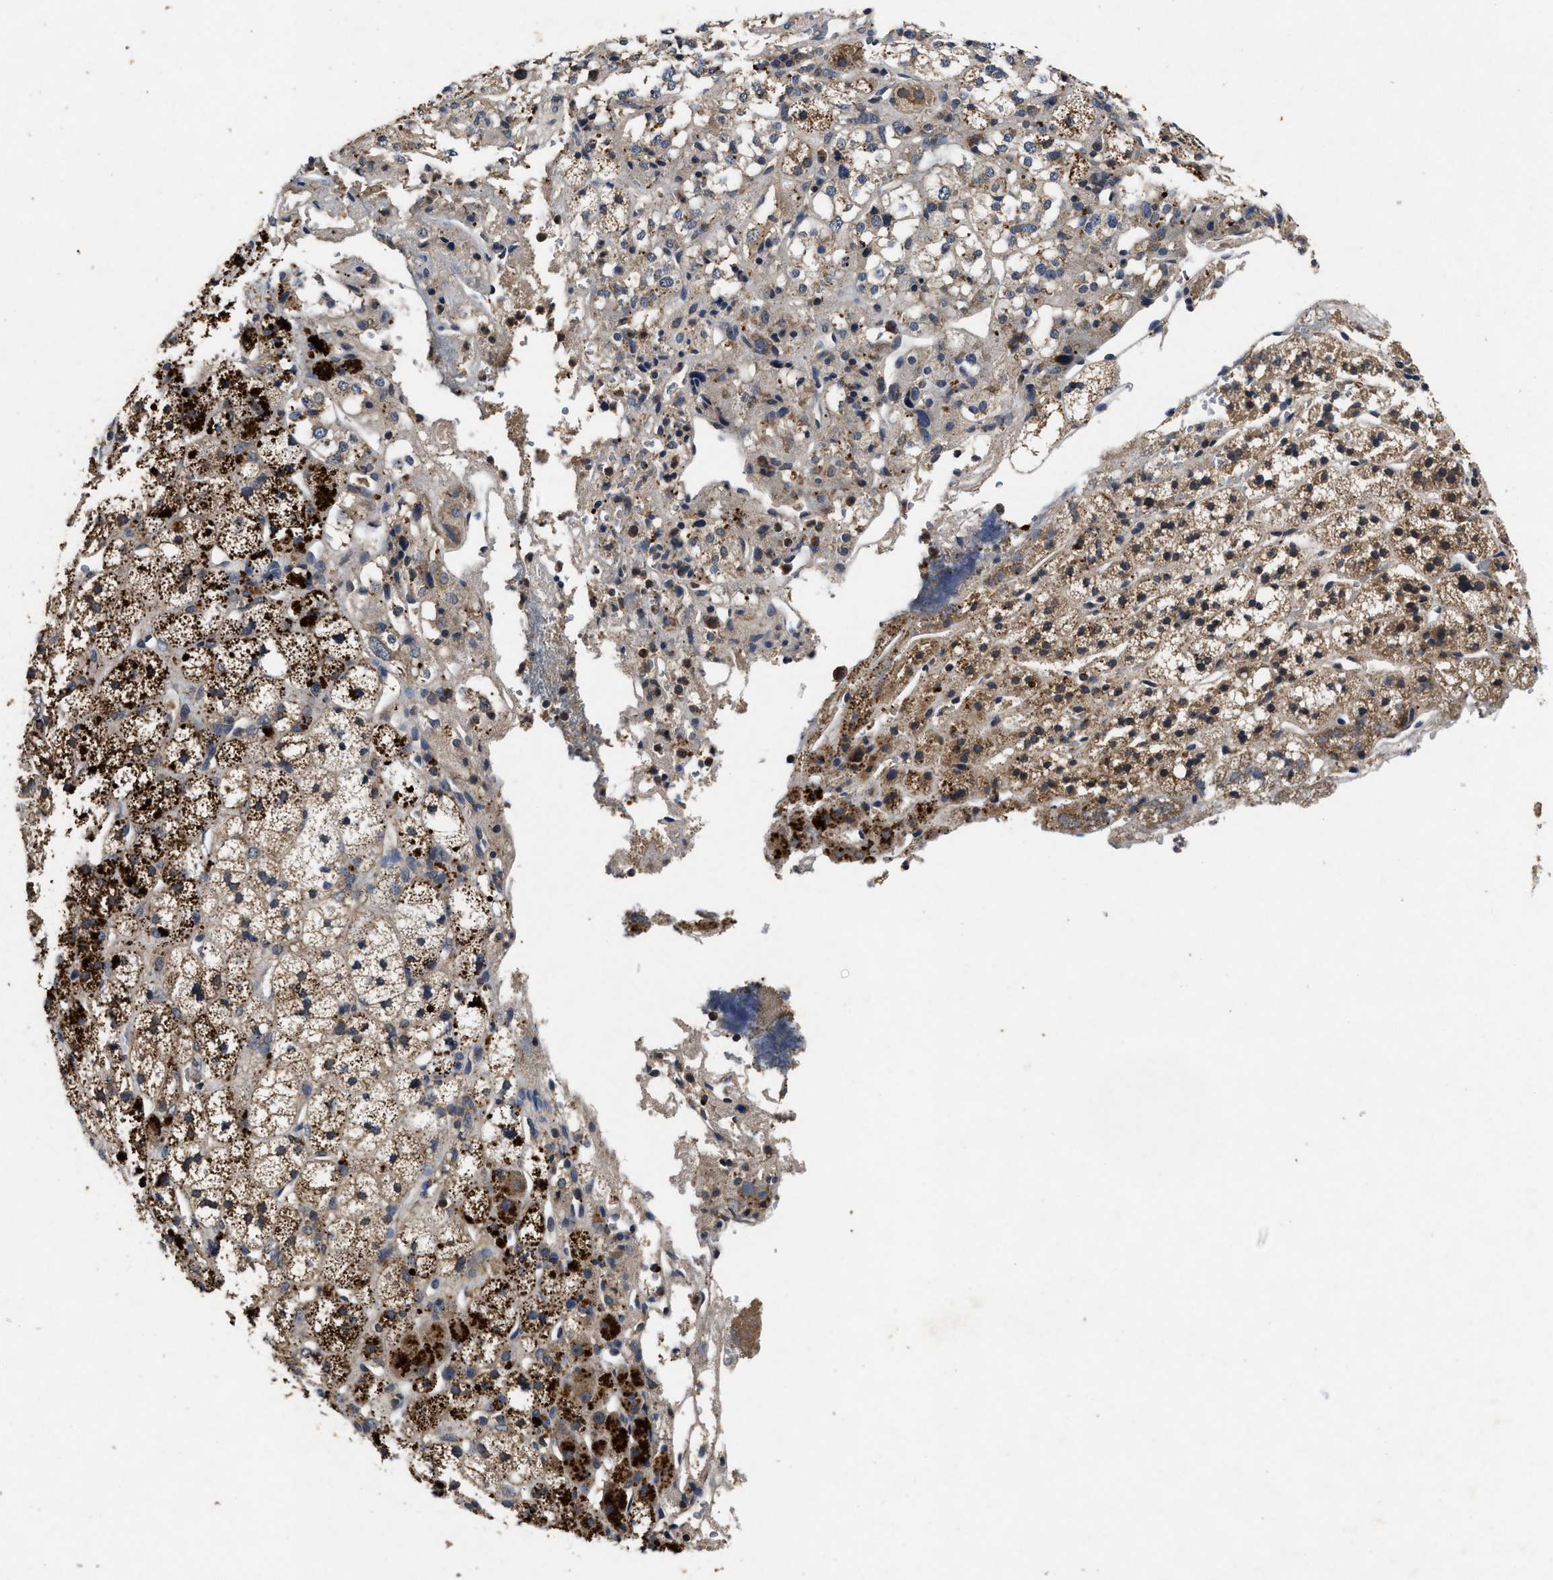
{"staining": {"intensity": "moderate", "quantity": ">75%", "location": "cytoplasmic/membranous"}, "tissue": "adrenal gland", "cell_type": "Glandular cells", "image_type": "normal", "snomed": [{"axis": "morphology", "description": "Normal tissue, NOS"}, {"axis": "topography", "description": "Adrenal gland"}], "caption": "Immunohistochemistry staining of unremarkable adrenal gland, which reveals medium levels of moderate cytoplasmic/membranous positivity in approximately >75% of glandular cells indicating moderate cytoplasmic/membranous protein expression. The staining was performed using DAB (3,3'-diaminobenzidine) (brown) for protein detection and nuclei were counterstained in hematoxylin (blue).", "gene": "PDAP1", "patient": {"sex": "male", "age": 56}}